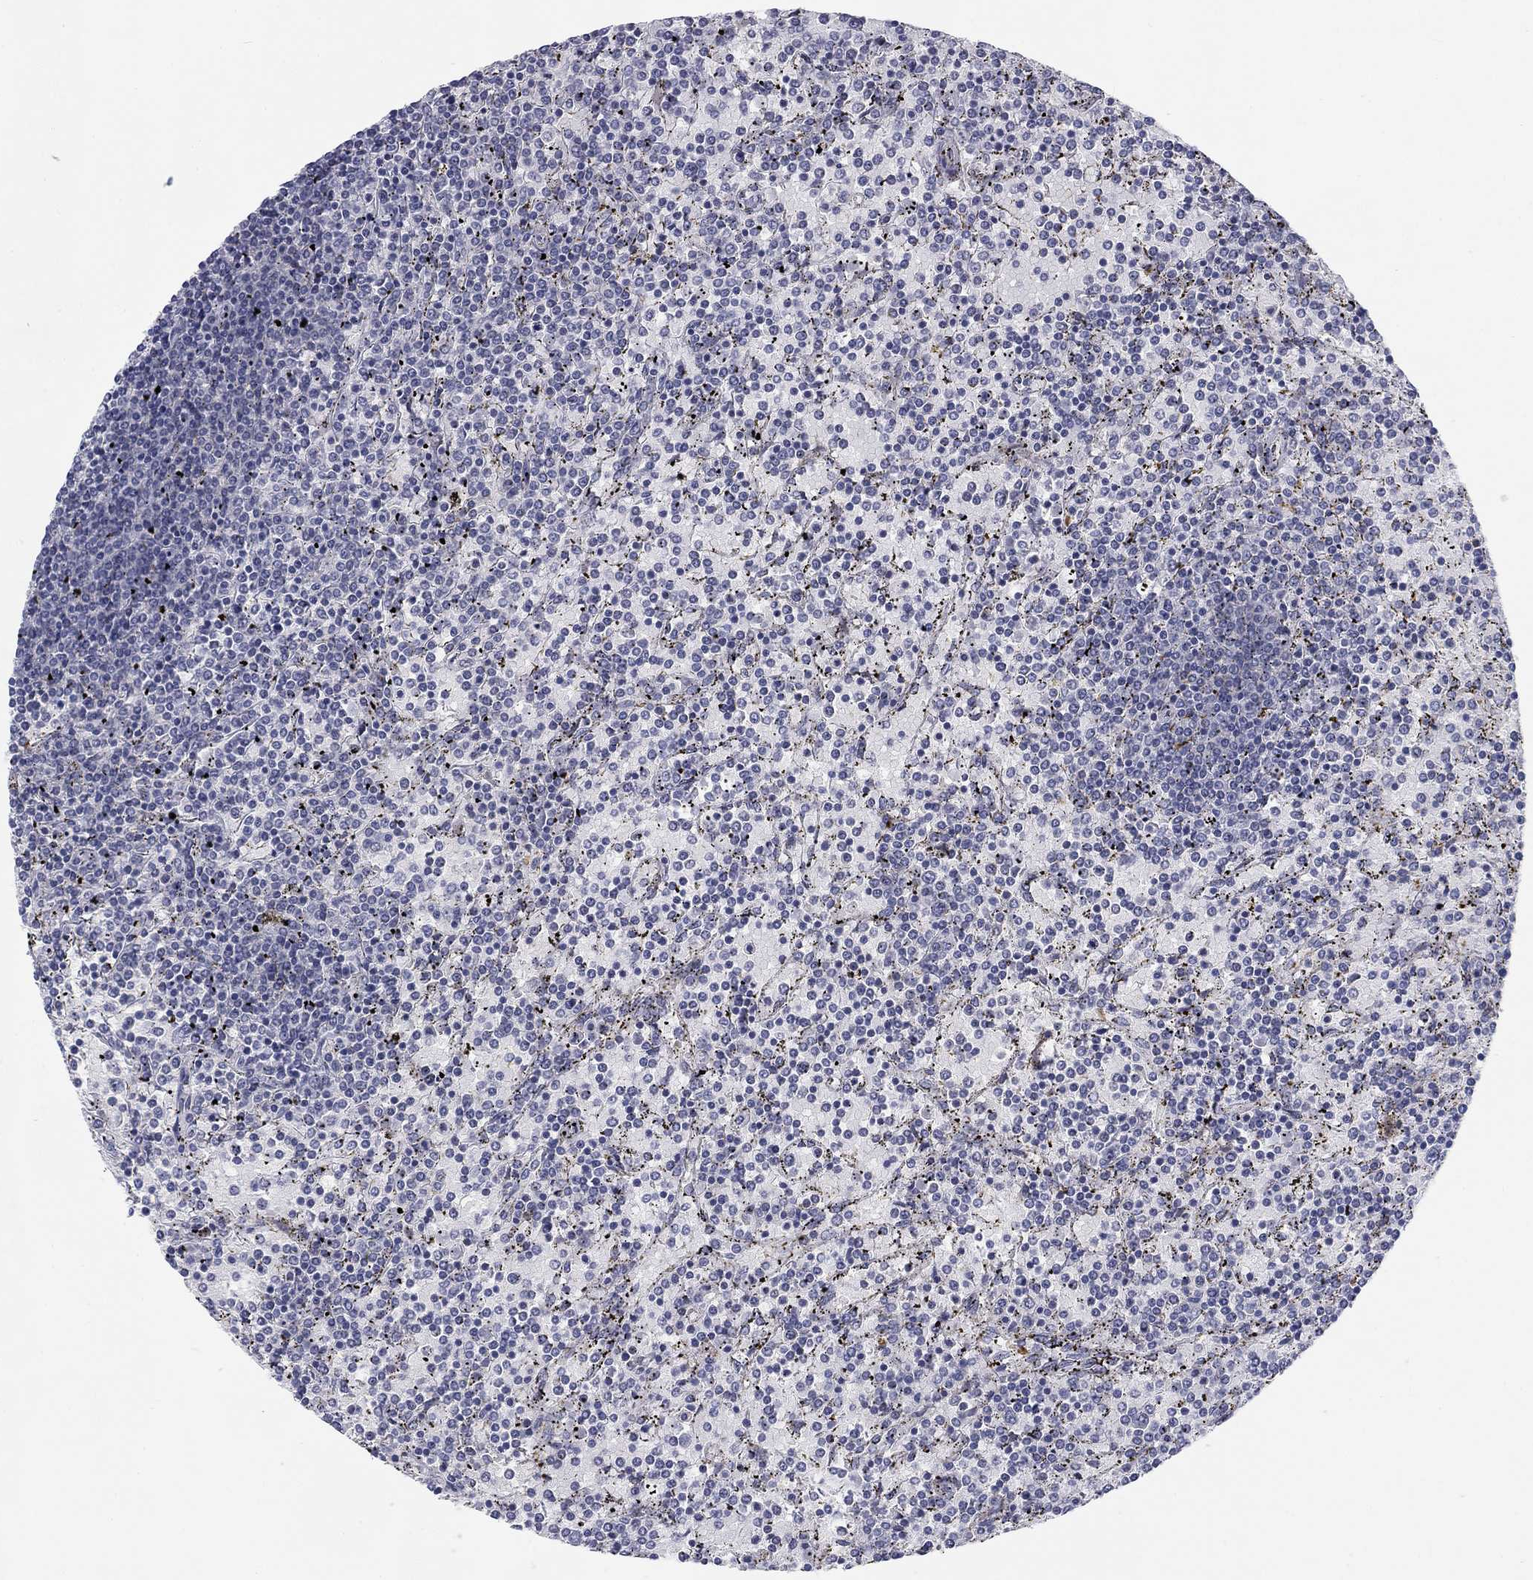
{"staining": {"intensity": "negative", "quantity": "none", "location": "none"}, "tissue": "lymphoma", "cell_type": "Tumor cells", "image_type": "cancer", "snomed": [{"axis": "morphology", "description": "Malignant lymphoma, non-Hodgkin's type, Low grade"}, {"axis": "topography", "description": "Spleen"}], "caption": "High power microscopy photomicrograph of an IHC histopathology image of lymphoma, revealing no significant positivity in tumor cells.", "gene": "CALB1", "patient": {"sex": "female", "age": 77}}